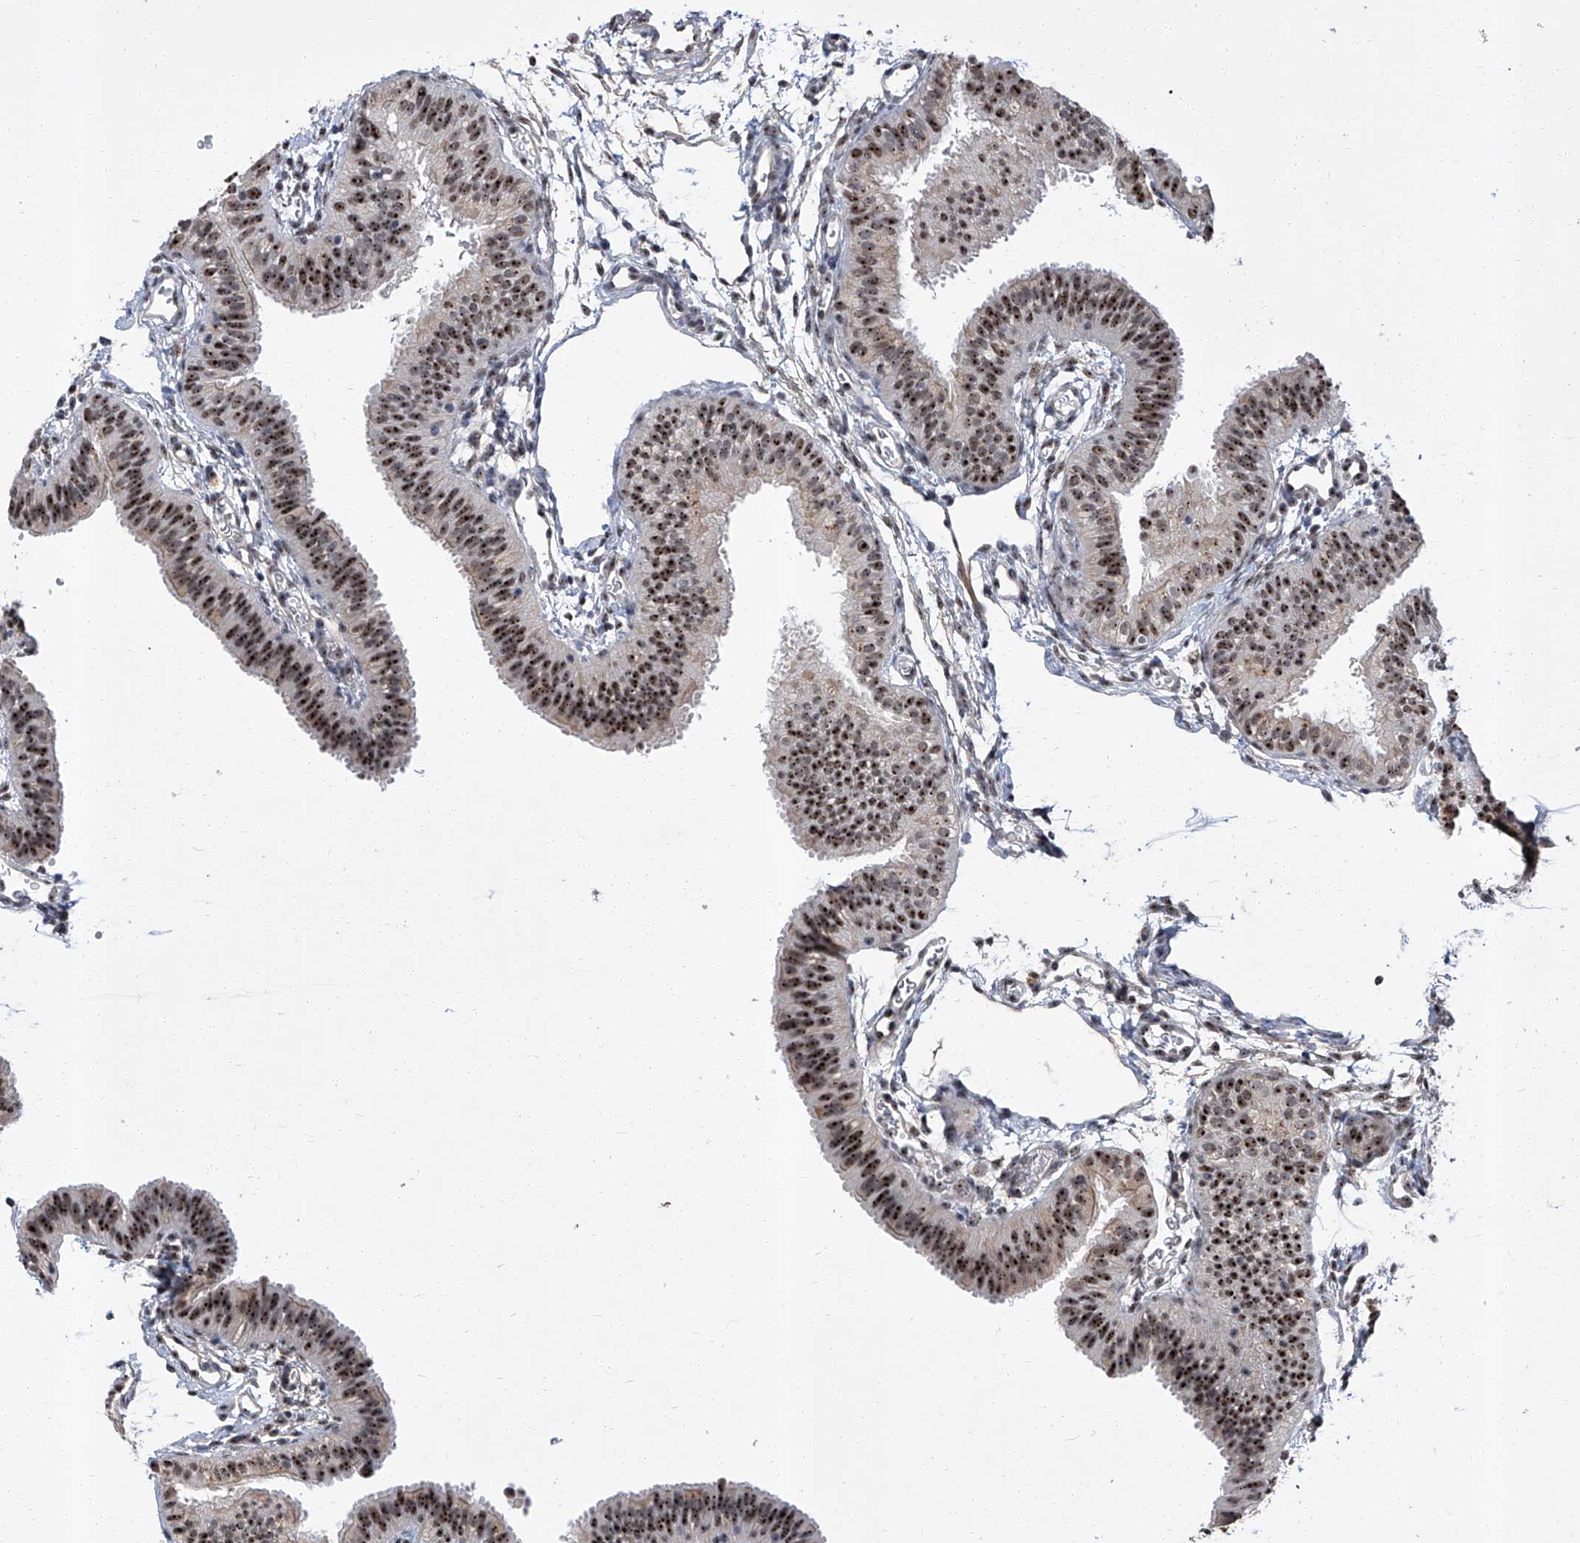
{"staining": {"intensity": "strong", "quantity": "25%-75%", "location": "nuclear"}, "tissue": "fallopian tube", "cell_type": "Glandular cells", "image_type": "normal", "snomed": [{"axis": "morphology", "description": "Normal tissue, NOS"}, {"axis": "topography", "description": "Fallopian tube"}], "caption": "Strong nuclear protein expression is appreciated in about 25%-75% of glandular cells in fallopian tube. (Stains: DAB (3,3'-diaminobenzidine) in brown, nuclei in blue, Microscopy: brightfield microscopy at high magnification).", "gene": "CMTR1", "patient": {"sex": "female", "age": 35}}